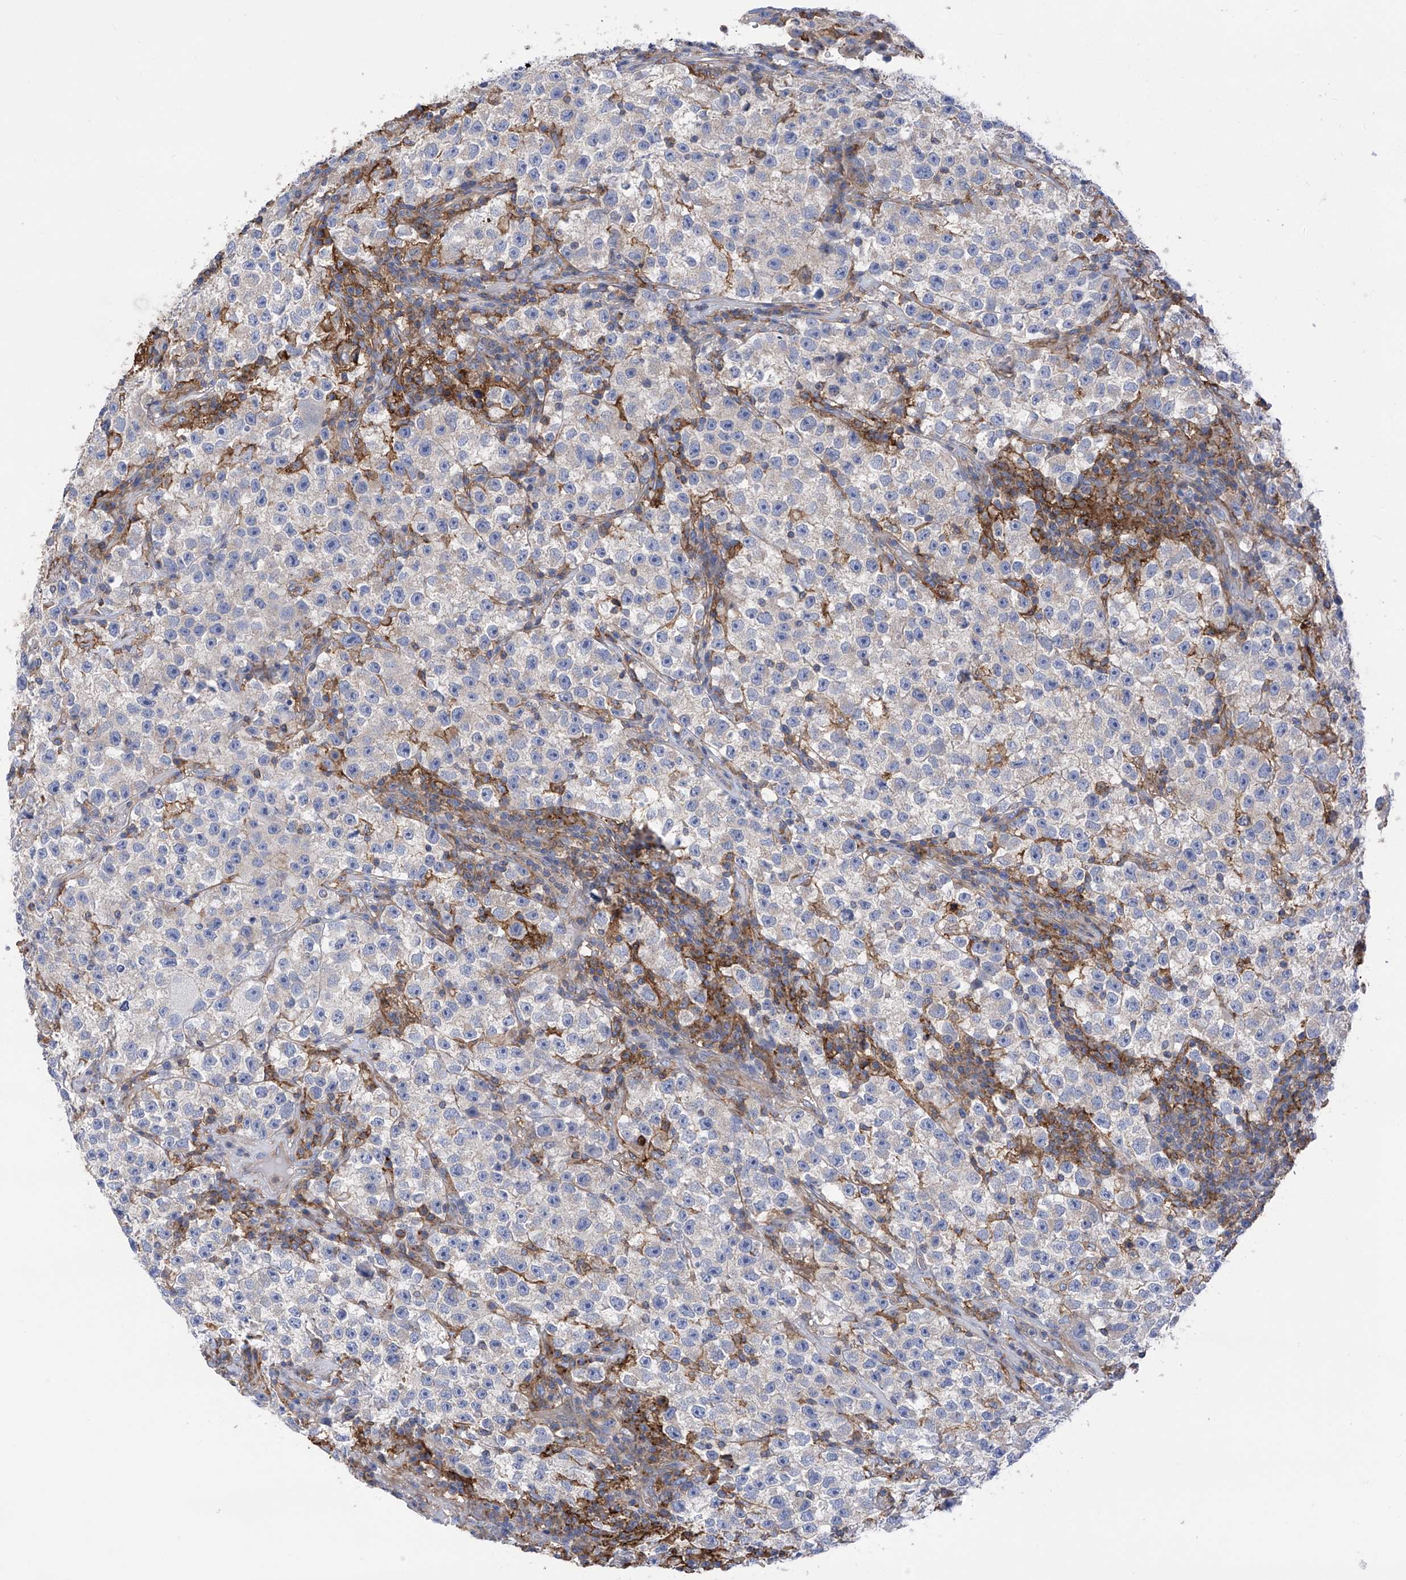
{"staining": {"intensity": "negative", "quantity": "none", "location": "none"}, "tissue": "testis cancer", "cell_type": "Tumor cells", "image_type": "cancer", "snomed": [{"axis": "morphology", "description": "Seminoma, NOS"}, {"axis": "topography", "description": "Testis"}], "caption": "IHC of seminoma (testis) shows no positivity in tumor cells.", "gene": "P2RX7", "patient": {"sex": "male", "age": 22}}